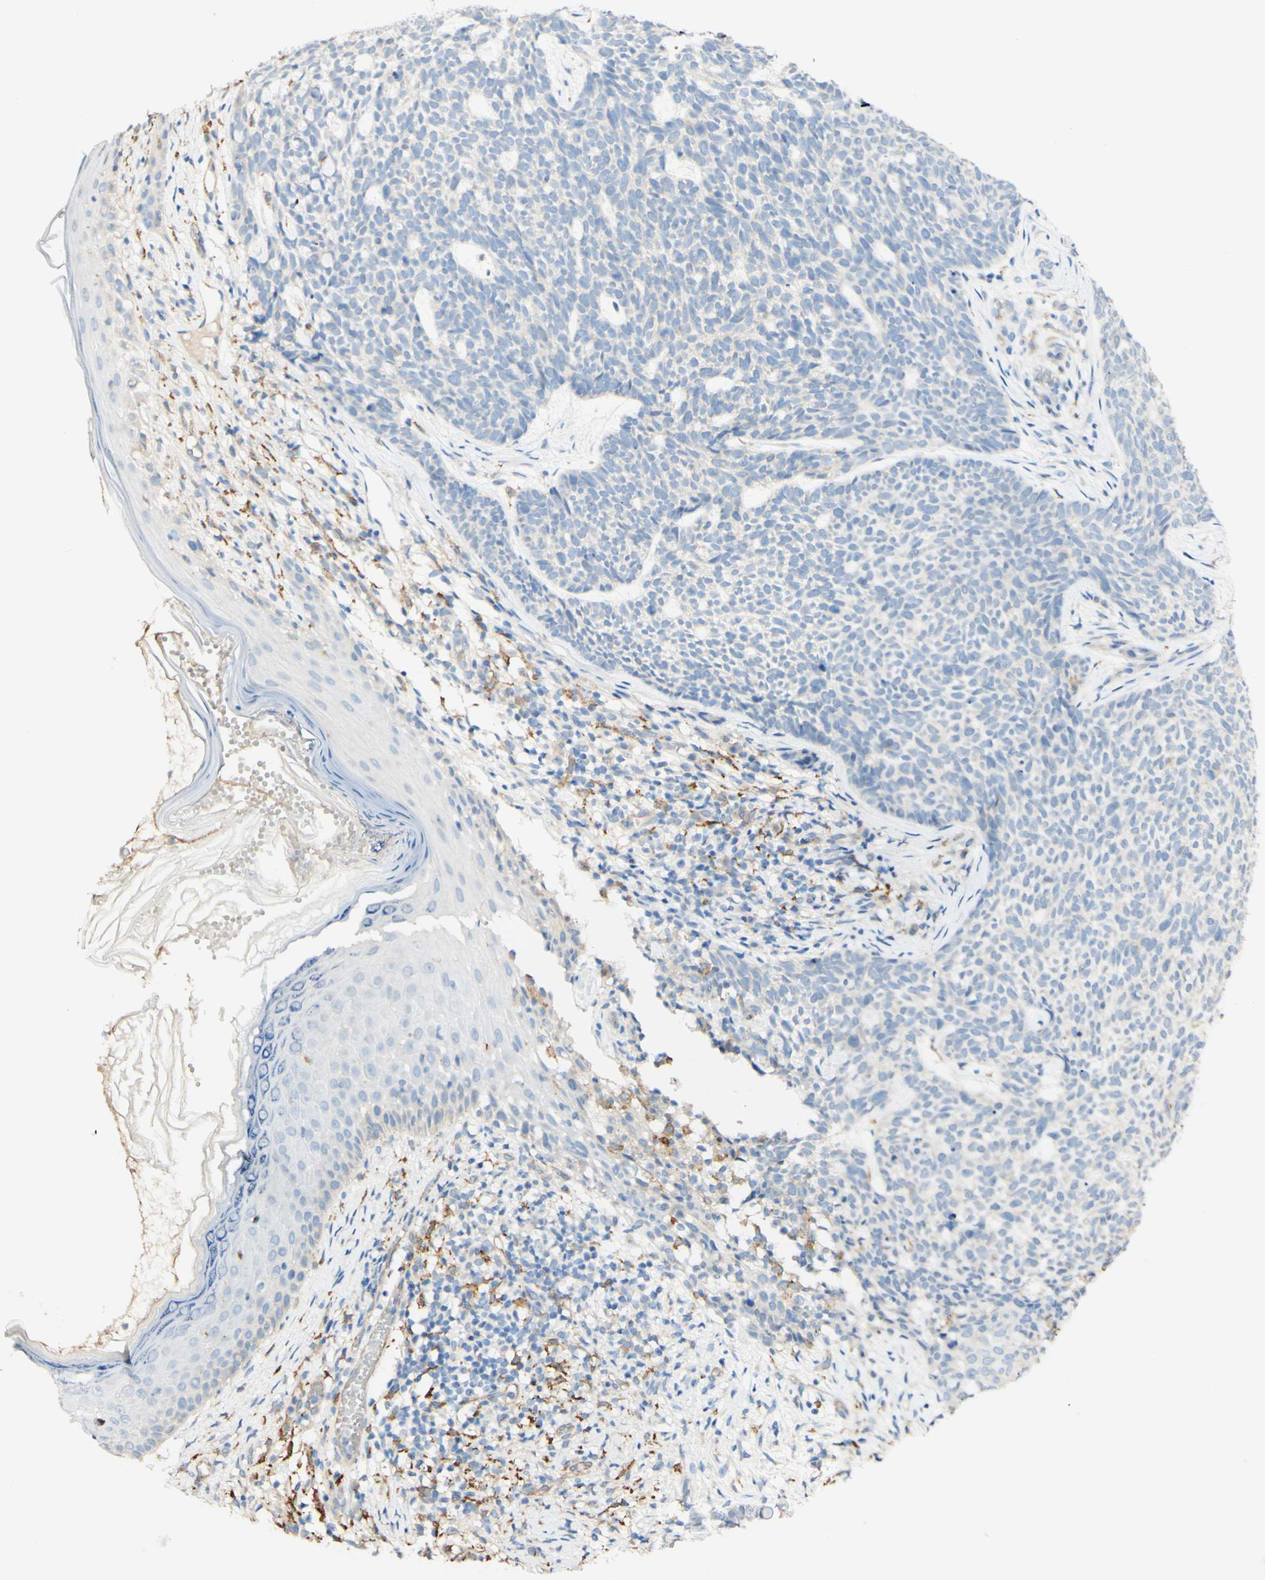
{"staining": {"intensity": "negative", "quantity": "none", "location": "none"}, "tissue": "skin cancer", "cell_type": "Tumor cells", "image_type": "cancer", "snomed": [{"axis": "morphology", "description": "Basal cell carcinoma"}, {"axis": "topography", "description": "Skin"}], "caption": "Immunohistochemistry (IHC) image of neoplastic tissue: skin cancer stained with DAB demonstrates no significant protein expression in tumor cells.", "gene": "FCGRT", "patient": {"sex": "female", "age": 84}}